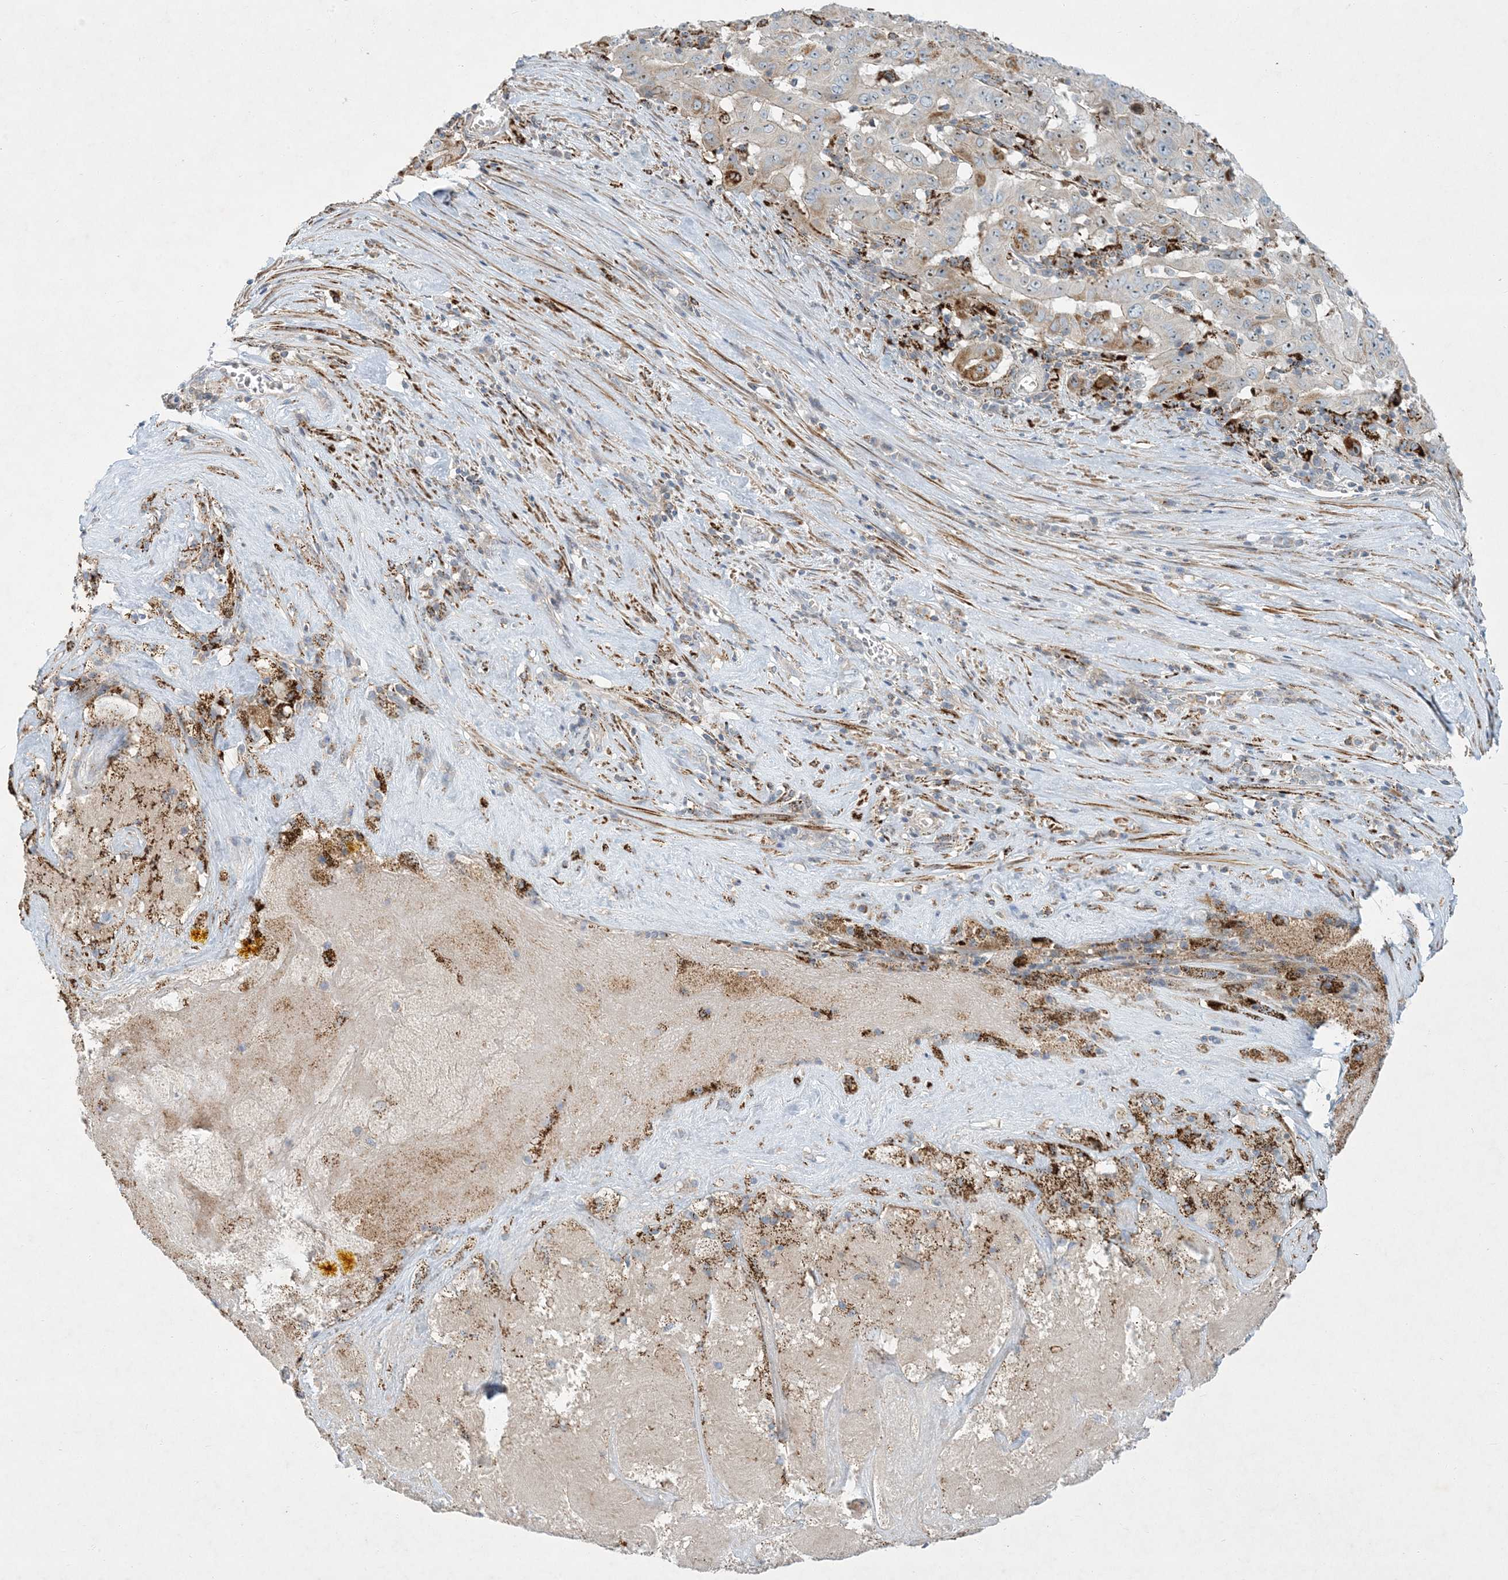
{"staining": {"intensity": "moderate", "quantity": "<25%", "location": "cytoplasmic/membranous"}, "tissue": "pancreatic cancer", "cell_type": "Tumor cells", "image_type": "cancer", "snomed": [{"axis": "morphology", "description": "Adenocarcinoma, NOS"}, {"axis": "topography", "description": "Pancreas"}], "caption": "A photomicrograph of human adenocarcinoma (pancreatic) stained for a protein displays moderate cytoplasmic/membranous brown staining in tumor cells. The protein is stained brown, and the nuclei are stained in blue (DAB (3,3'-diaminobenzidine) IHC with brightfield microscopy, high magnification).", "gene": "LTN1", "patient": {"sex": "male", "age": 63}}